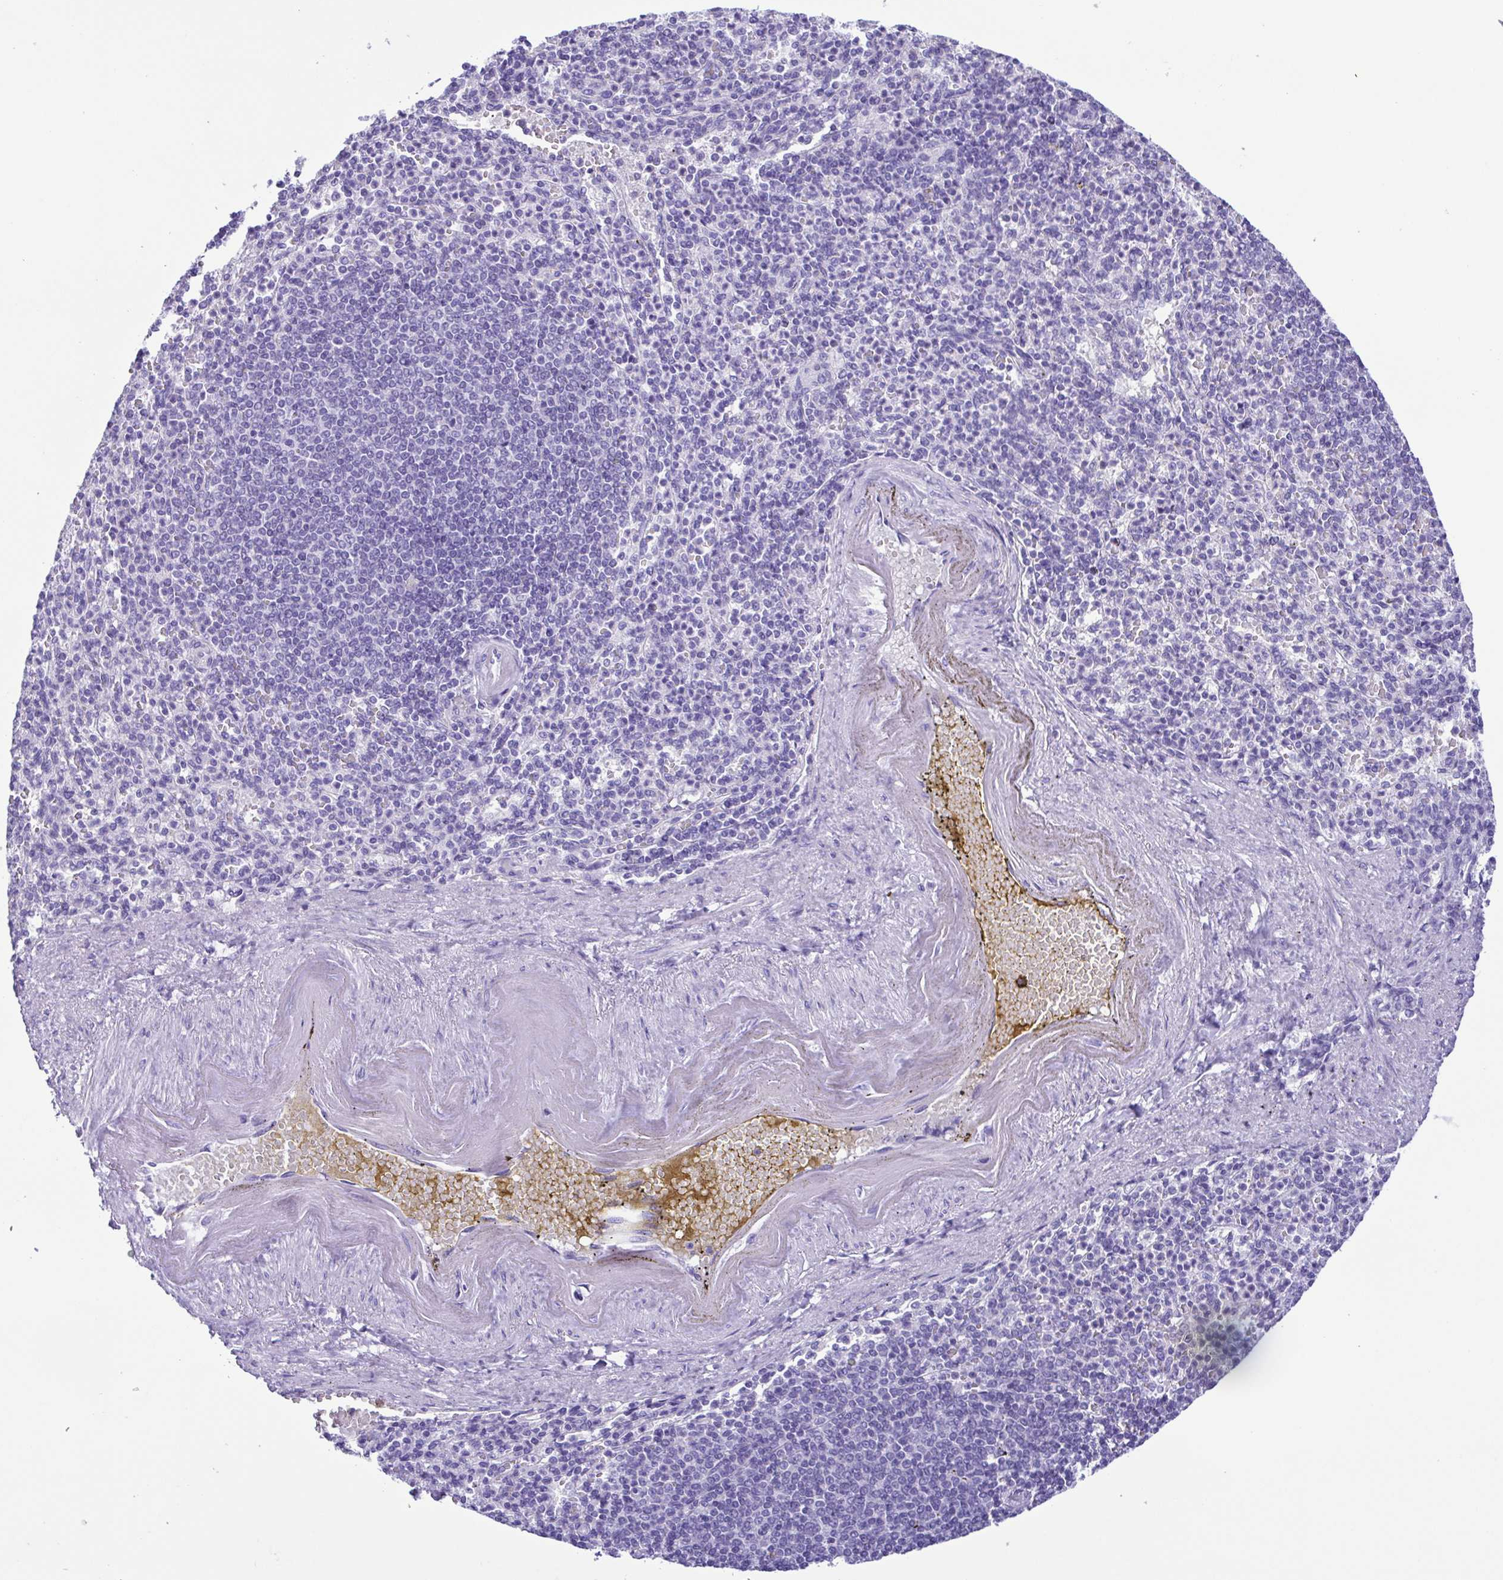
{"staining": {"intensity": "negative", "quantity": "none", "location": "none"}, "tissue": "spleen", "cell_type": "Cells in red pulp", "image_type": "normal", "snomed": [{"axis": "morphology", "description": "Normal tissue, NOS"}, {"axis": "topography", "description": "Spleen"}], "caption": "The immunohistochemistry (IHC) micrograph has no significant expression in cells in red pulp of spleen.", "gene": "OVGP1", "patient": {"sex": "female", "age": 74}}